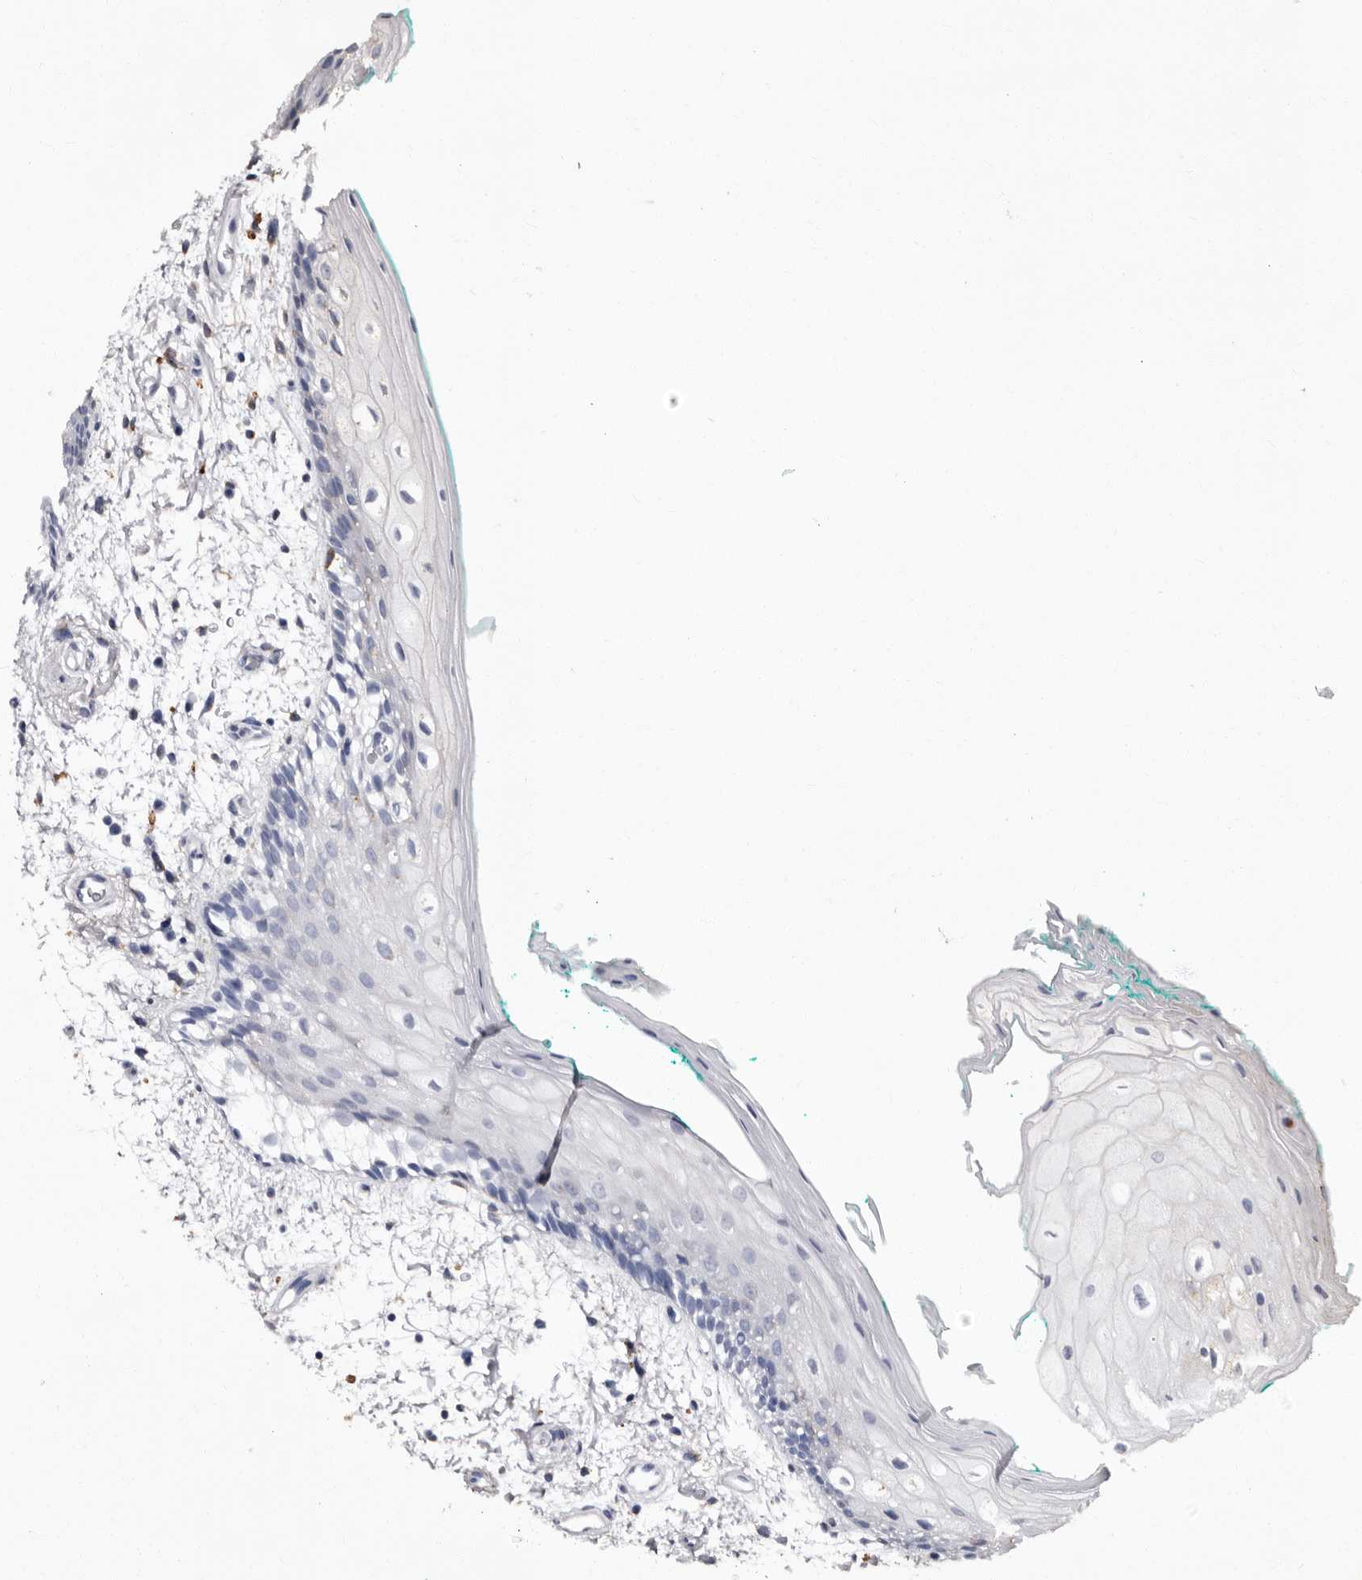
{"staining": {"intensity": "negative", "quantity": "none", "location": "none"}, "tissue": "oral mucosa", "cell_type": "Squamous epithelial cells", "image_type": "normal", "snomed": [{"axis": "morphology", "description": "Normal tissue, NOS"}, {"axis": "topography", "description": "Skeletal muscle"}, {"axis": "topography", "description": "Oral tissue"}, {"axis": "topography", "description": "Peripheral nerve tissue"}], "caption": "Immunohistochemistry (IHC) histopathology image of benign oral mucosa: oral mucosa stained with DAB (3,3'-diaminobenzidine) shows no significant protein expression in squamous epithelial cells.", "gene": "AUNIP", "patient": {"sex": "female", "age": 84}}